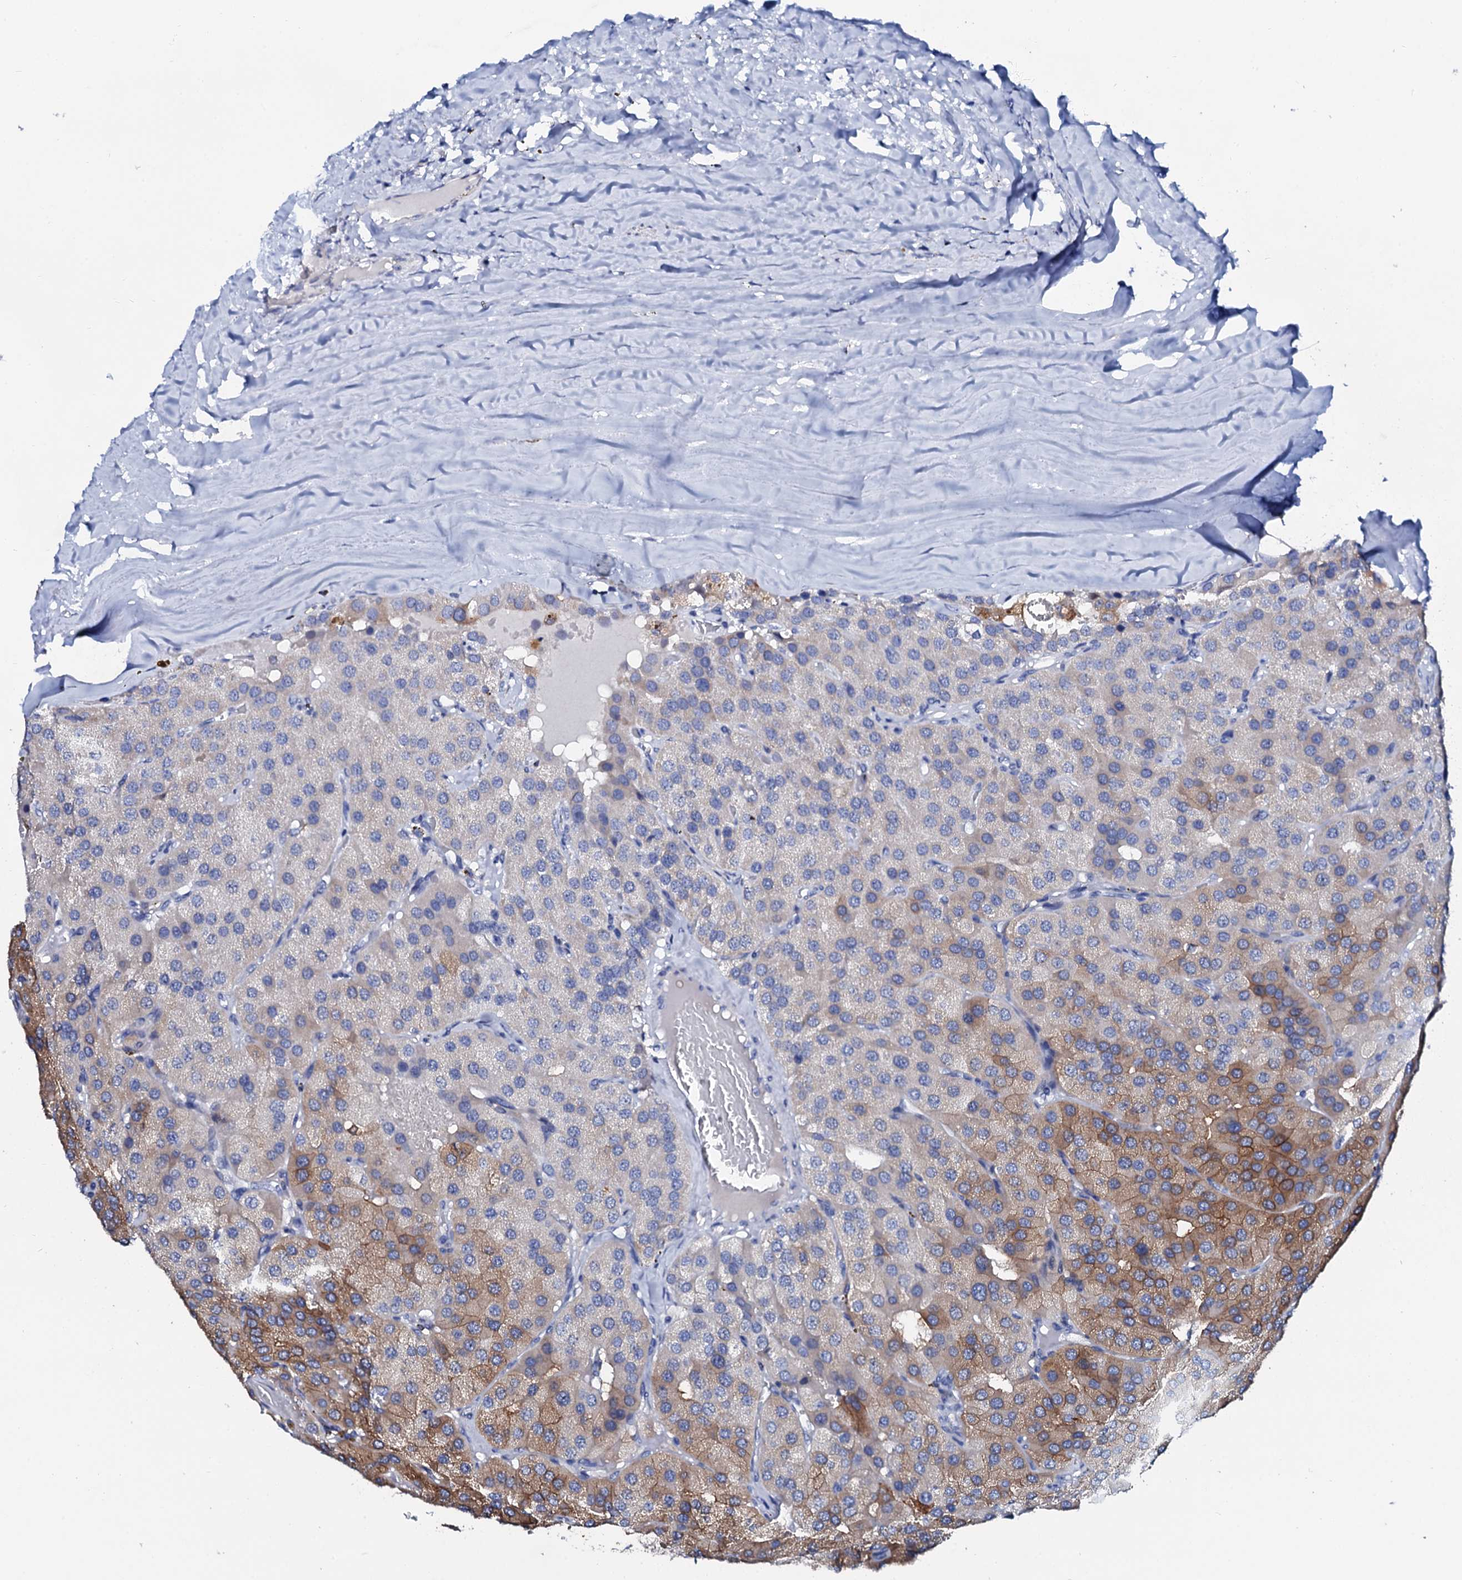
{"staining": {"intensity": "moderate", "quantity": "<25%", "location": "cytoplasmic/membranous"}, "tissue": "parathyroid gland", "cell_type": "Glandular cells", "image_type": "normal", "snomed": [{"axis": "morphology", "description": "Normal tissue, NOS"}, {"axis": "morphology", "description": "Adenoma, NOS"}, {"axis": "topography", "description": "Parathyroid gland"}], "caption": "Immunohistochemistry of unremarkable parathyroid gland shows low levels of moderate cytoplasmic/membranous staining in about <25% of glandular cells.", "gene": "GLB1L3", "patient": {"sex": "female", "age": 86}}